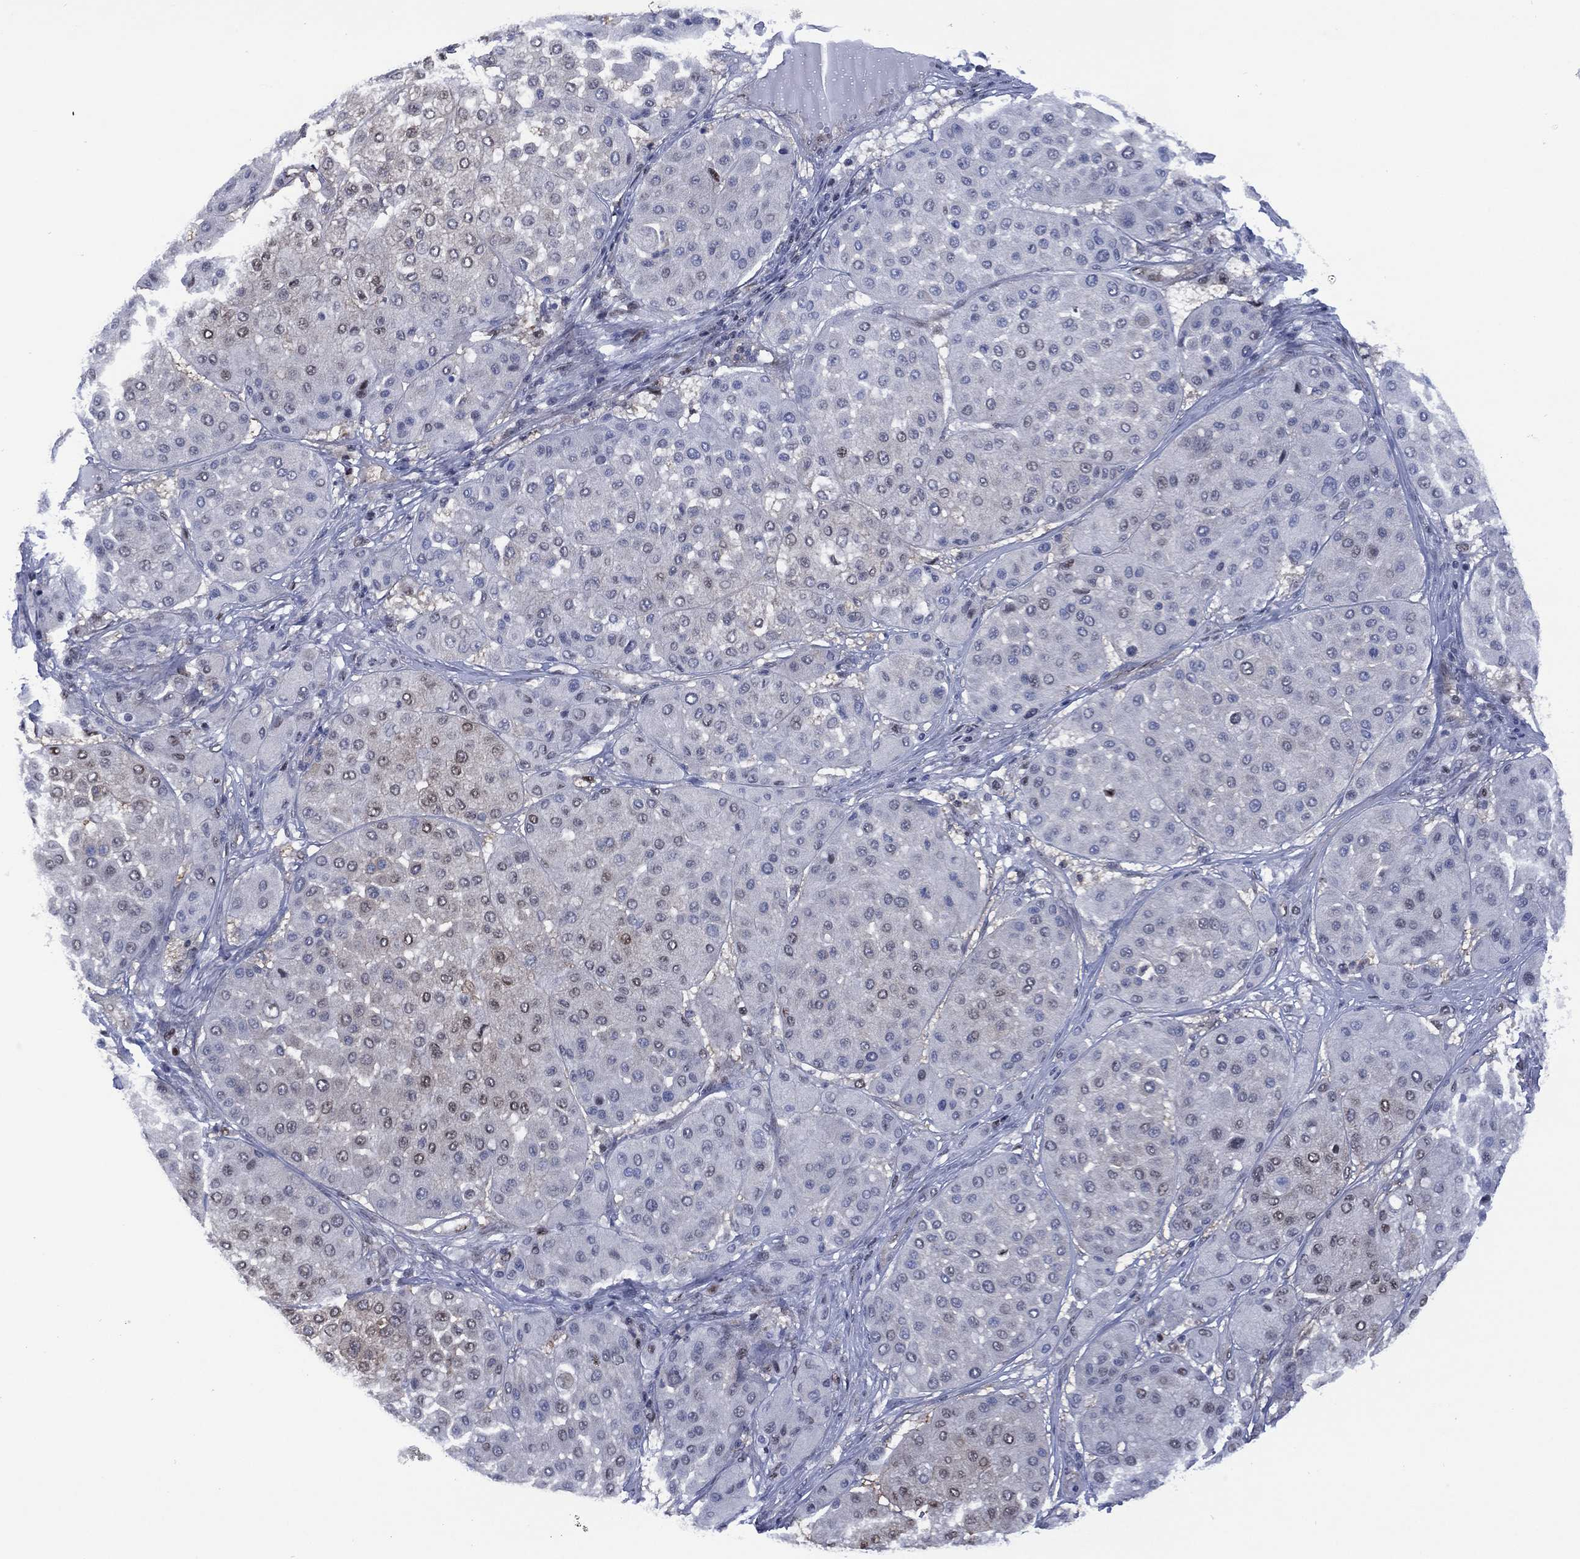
{"staining": {"intensity": "negative", "quantity": "none", "location": "none"}, "tissue": "melanoma", "cell_type": "Tumor cells", "image_type": "cancer", "snomed": [{"axis": "morphology", "description": "Malignant melanoma, Metastatic site"}, {"axis": "topography", "description": "Smooth muscle"}], "caption": "Tumor cells show no significant protein staining in melanoma.", "gene": "SLC4A4", "patient": {"sex": "male", "age": 41}}